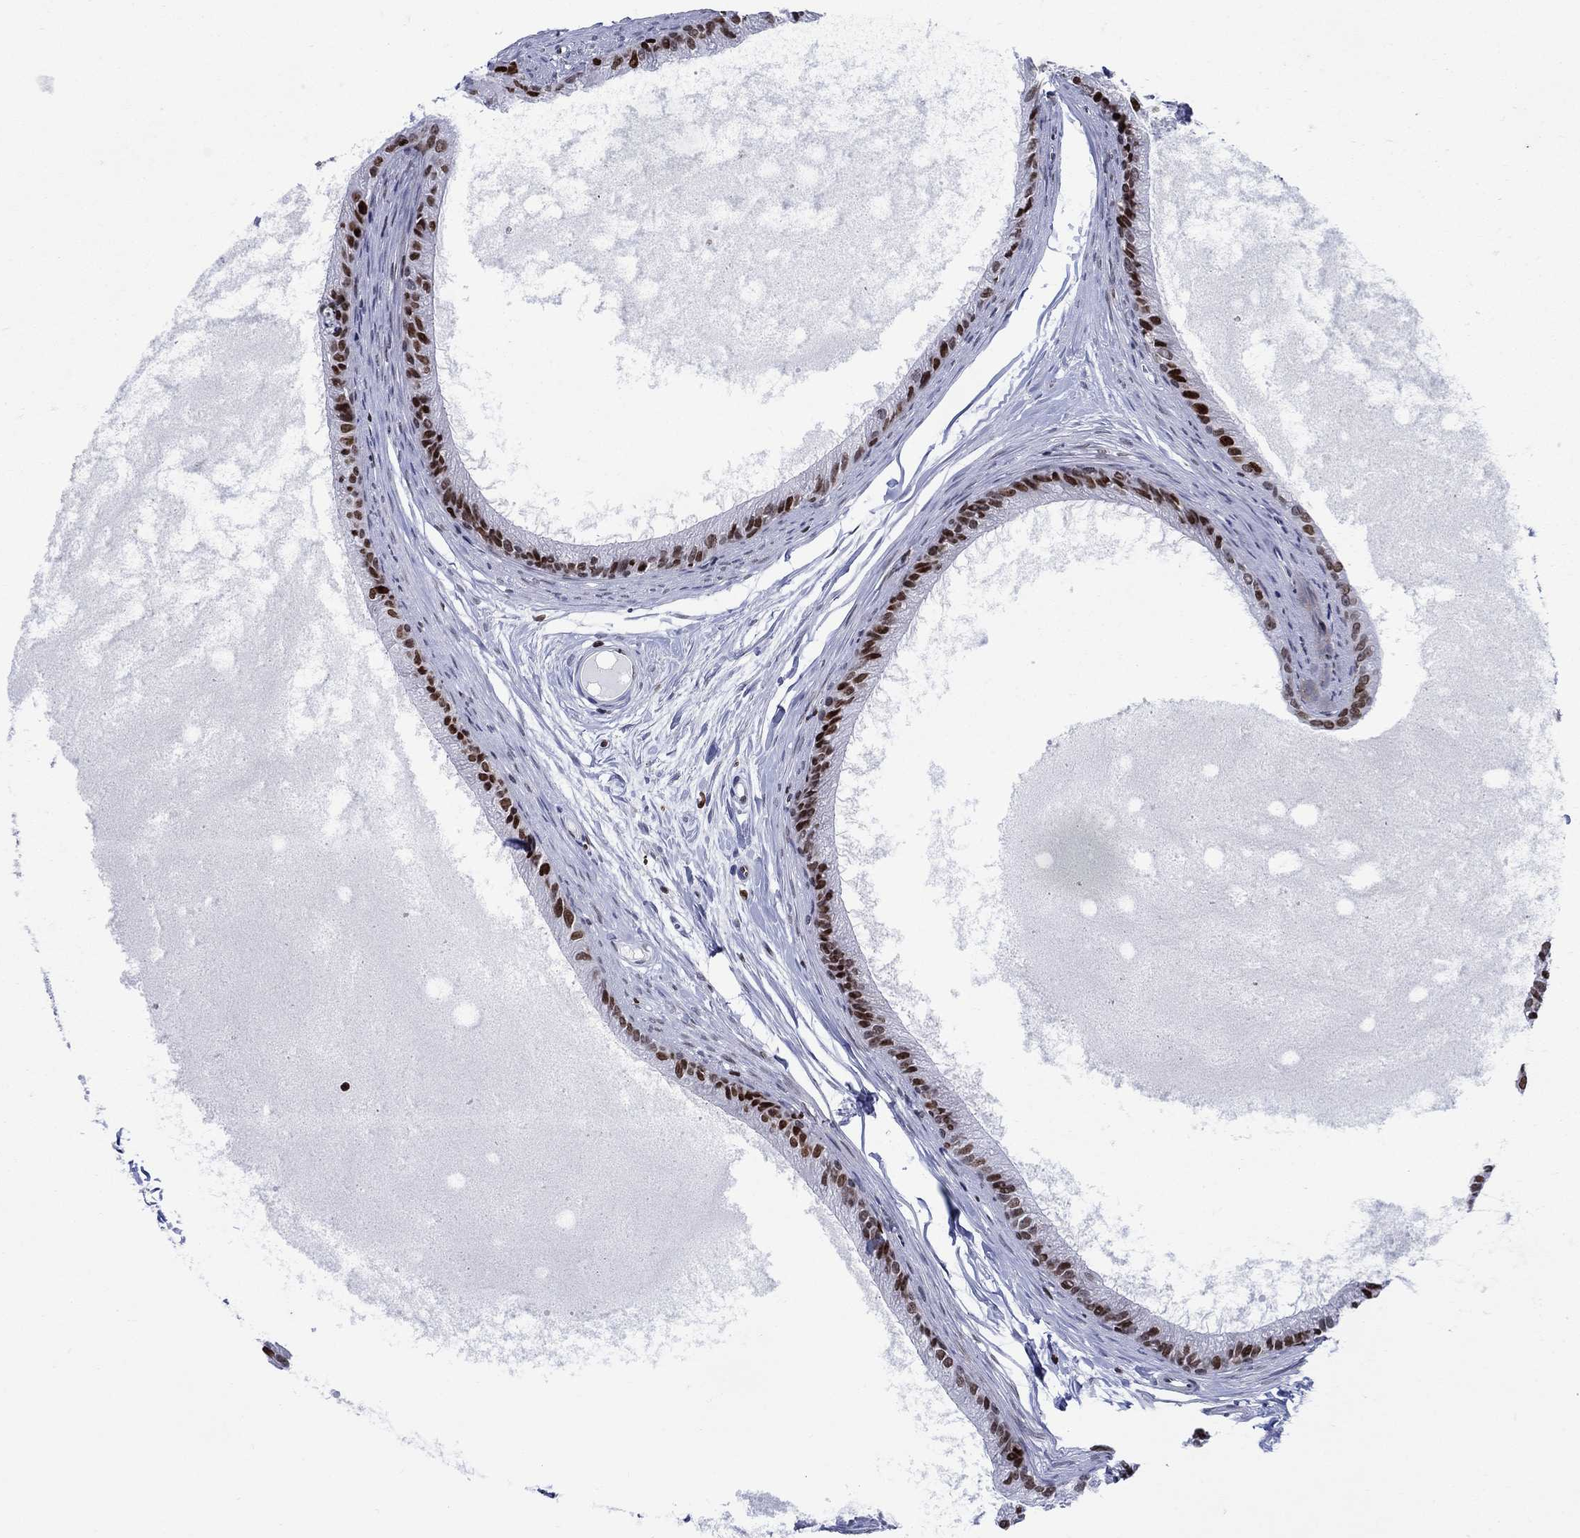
{"staining": {"intensity": "strong", "quantity": ">75%", "location": "nuclear"}, "tissue": "epididymis", "cell_type": "Glandular cells", "image_type": "normal", "snomed": [{"axis": "morphology", "description": "Normal tissue, NOS"}, {"axis": "topography", "description": "Epididymis"}], "caption": "High-power microscopy captured an immunohistochemistry image of unremarkable epididymis, revealing strong nuclear staining in about >75% of glandular cells.", "gene": "HMGA1", "patient": {"sex": "male", "age": 51}}